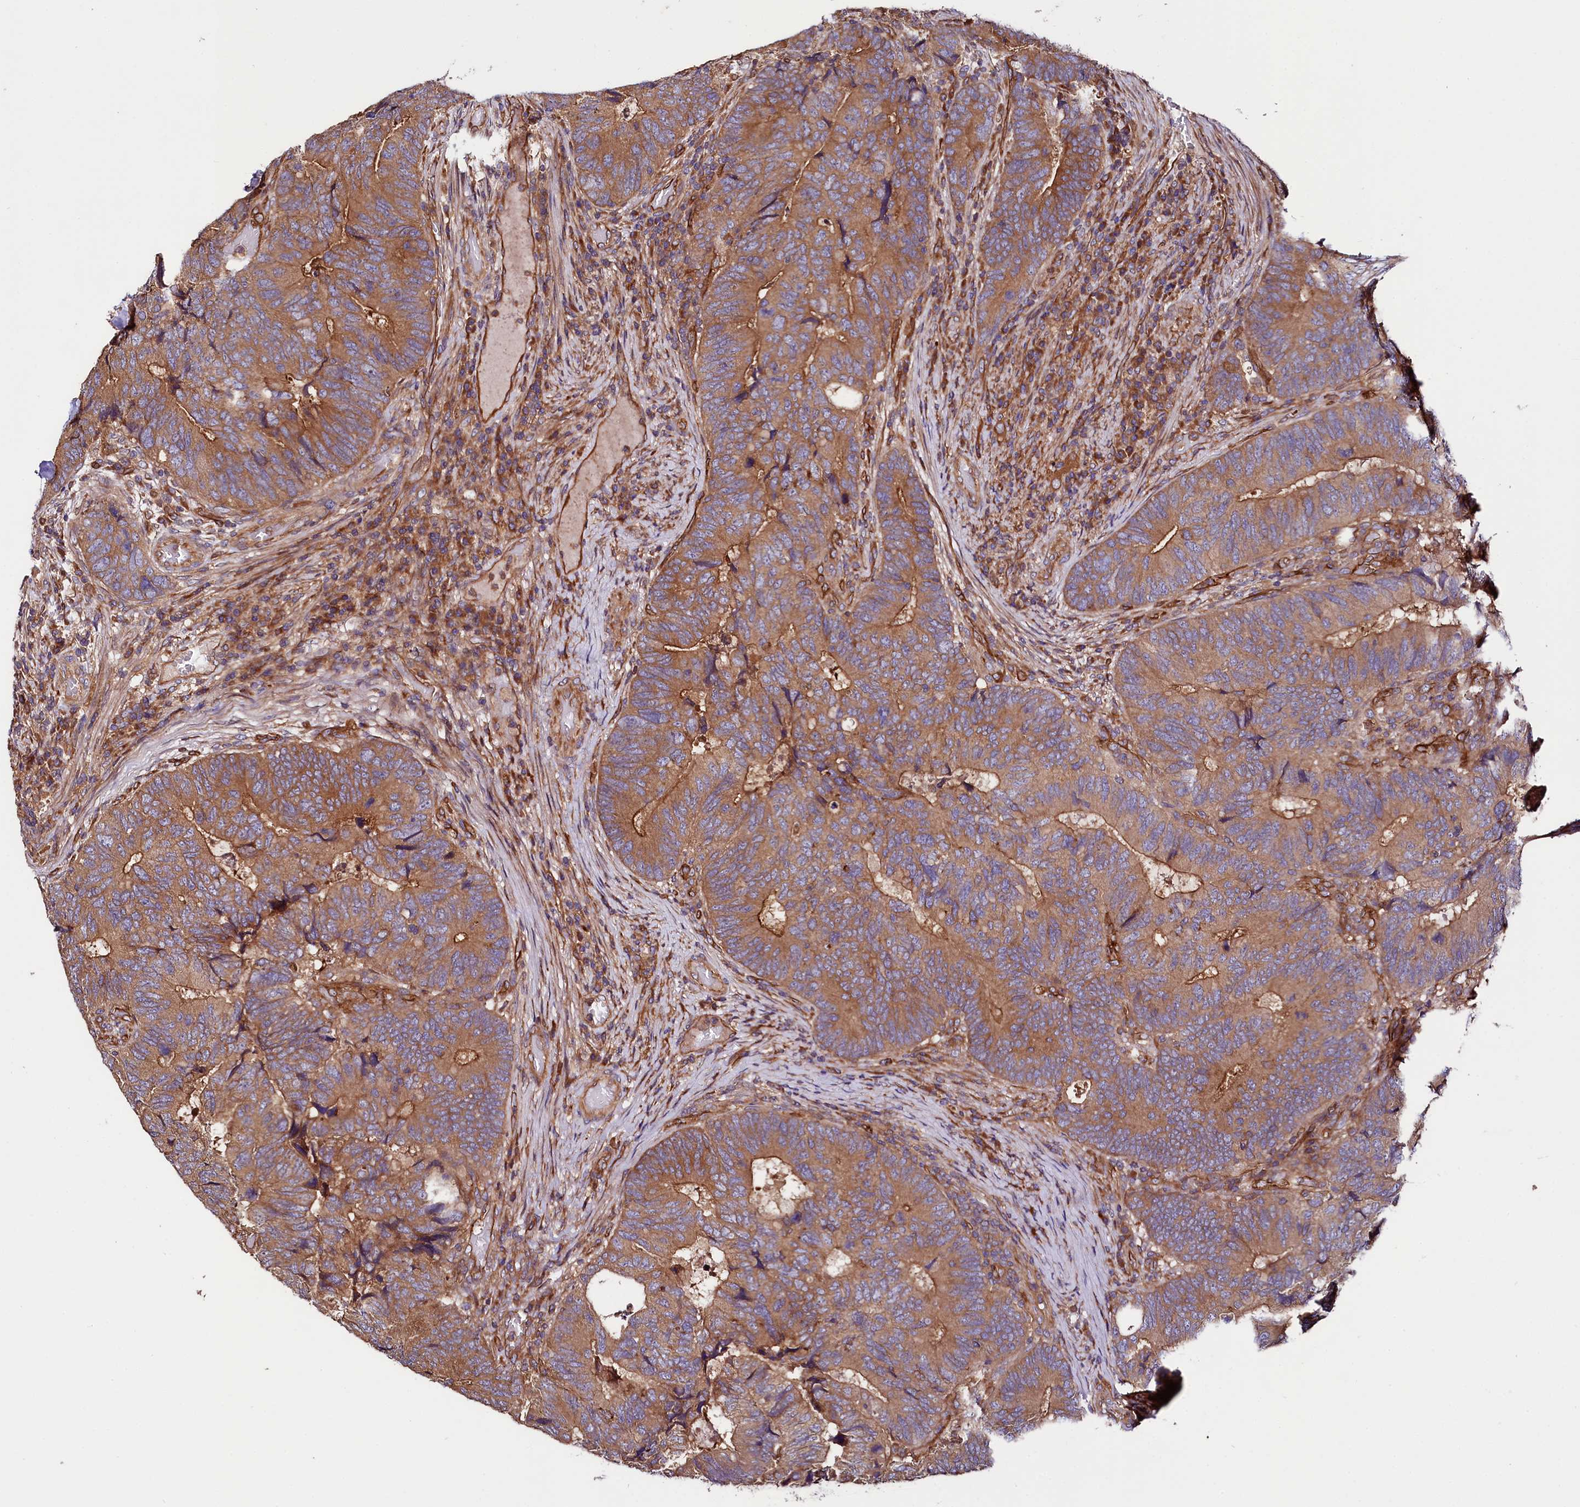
{"staining": {"intensity": "moderate", "quantity": ">75%", "location": "cytoplasmic/membranous"}, "tissue": "colorectal cancer", "cell_type": "Tumor cells", "image_type": "cancer", "snomed": [{"axis": "morphology", "description": "Adenocarcinoma, NOS"}, {"axis": "topography", "description": "Colon"}], "caption": "The photomicrograph reveals immunohistochemical staining of colorectal adenocarcinoma. There is moderate cytoplasmic/membranous positivity is present in about >75% of tumor cells.", "gene": "CEP295", "patient": {"sex": "female", "age": 67}}